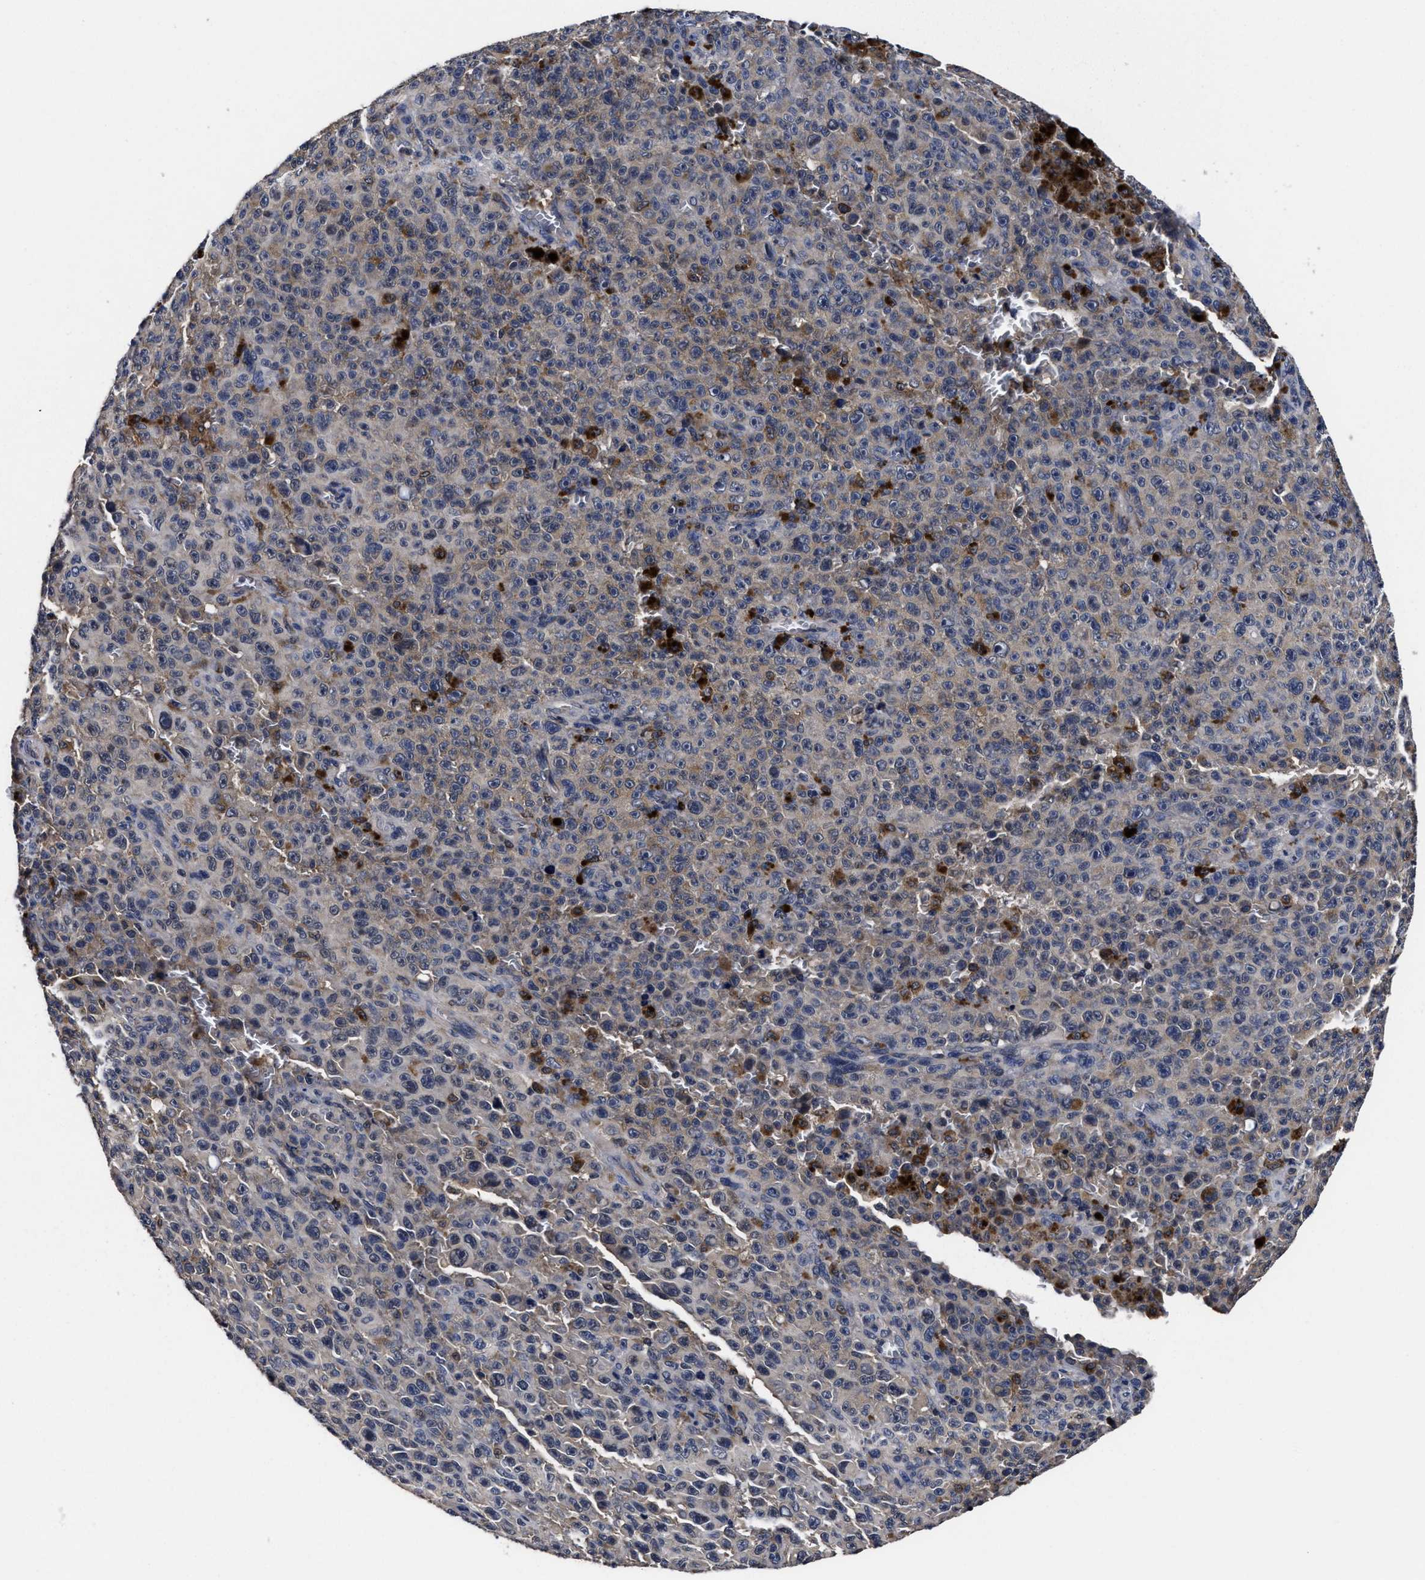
{"staining": {"intensity": "weak", "quantity": "<25%", "location": "cytoplasmic/membranous"}, "tissue": "melanoma", "cell_type": "Tumor cells", "image_type": "cancer", "snomed": [{"axis": "morphology", "description": "Malignant melanoma, NOS"}, {"axis": "topography", "description": "Skin"}], "caption": "Photomicrograph shows no protein positivity in tumor cells of malignant melanoma tissue.", "gene": "SOCS5", "patient": {"sex": "female", "age": 82}}